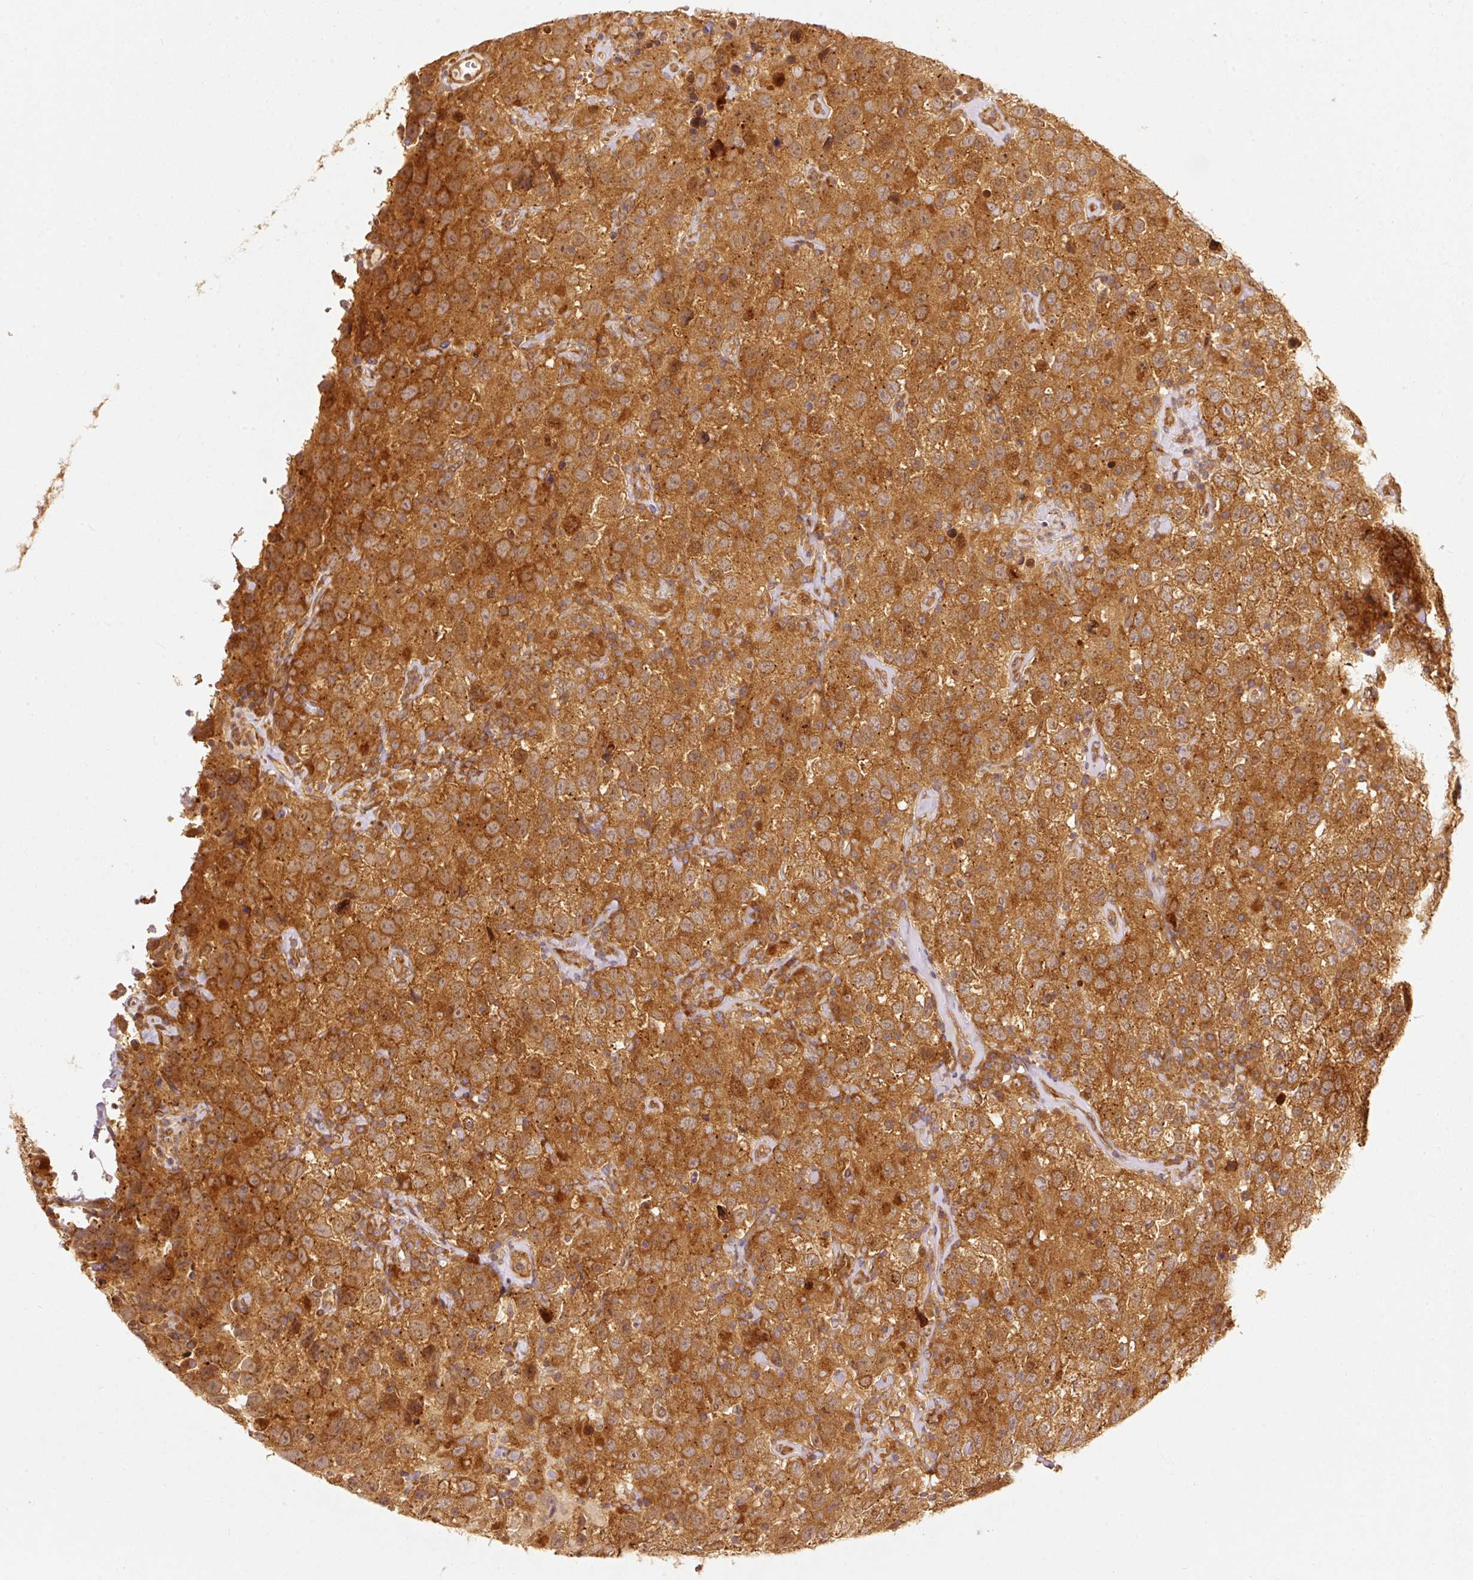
{"staining": {"intensity": "strong", "quantity": ">75%", "location": "cytoplasmic/membranous"}, "tissue": "testis cancer", "cell_type": "Tumor cells", "image_type": "cancer", "snomed": [{"axis": "morphology", "description": "Seminoma, NOS"}, {"axis": "topography", "description": "Testis"}], "caption": "Strong cytoplasmic/membranous protein positivity is present in about >75% of tumor cells in seminoma (testis). The staining is performed using DAB brown chromogen to label protein expression. The nuclei are counter-stained blue using hematoxylin.", "gene": "EIF3B", "patient": {"sex": "male", "age": 41}}